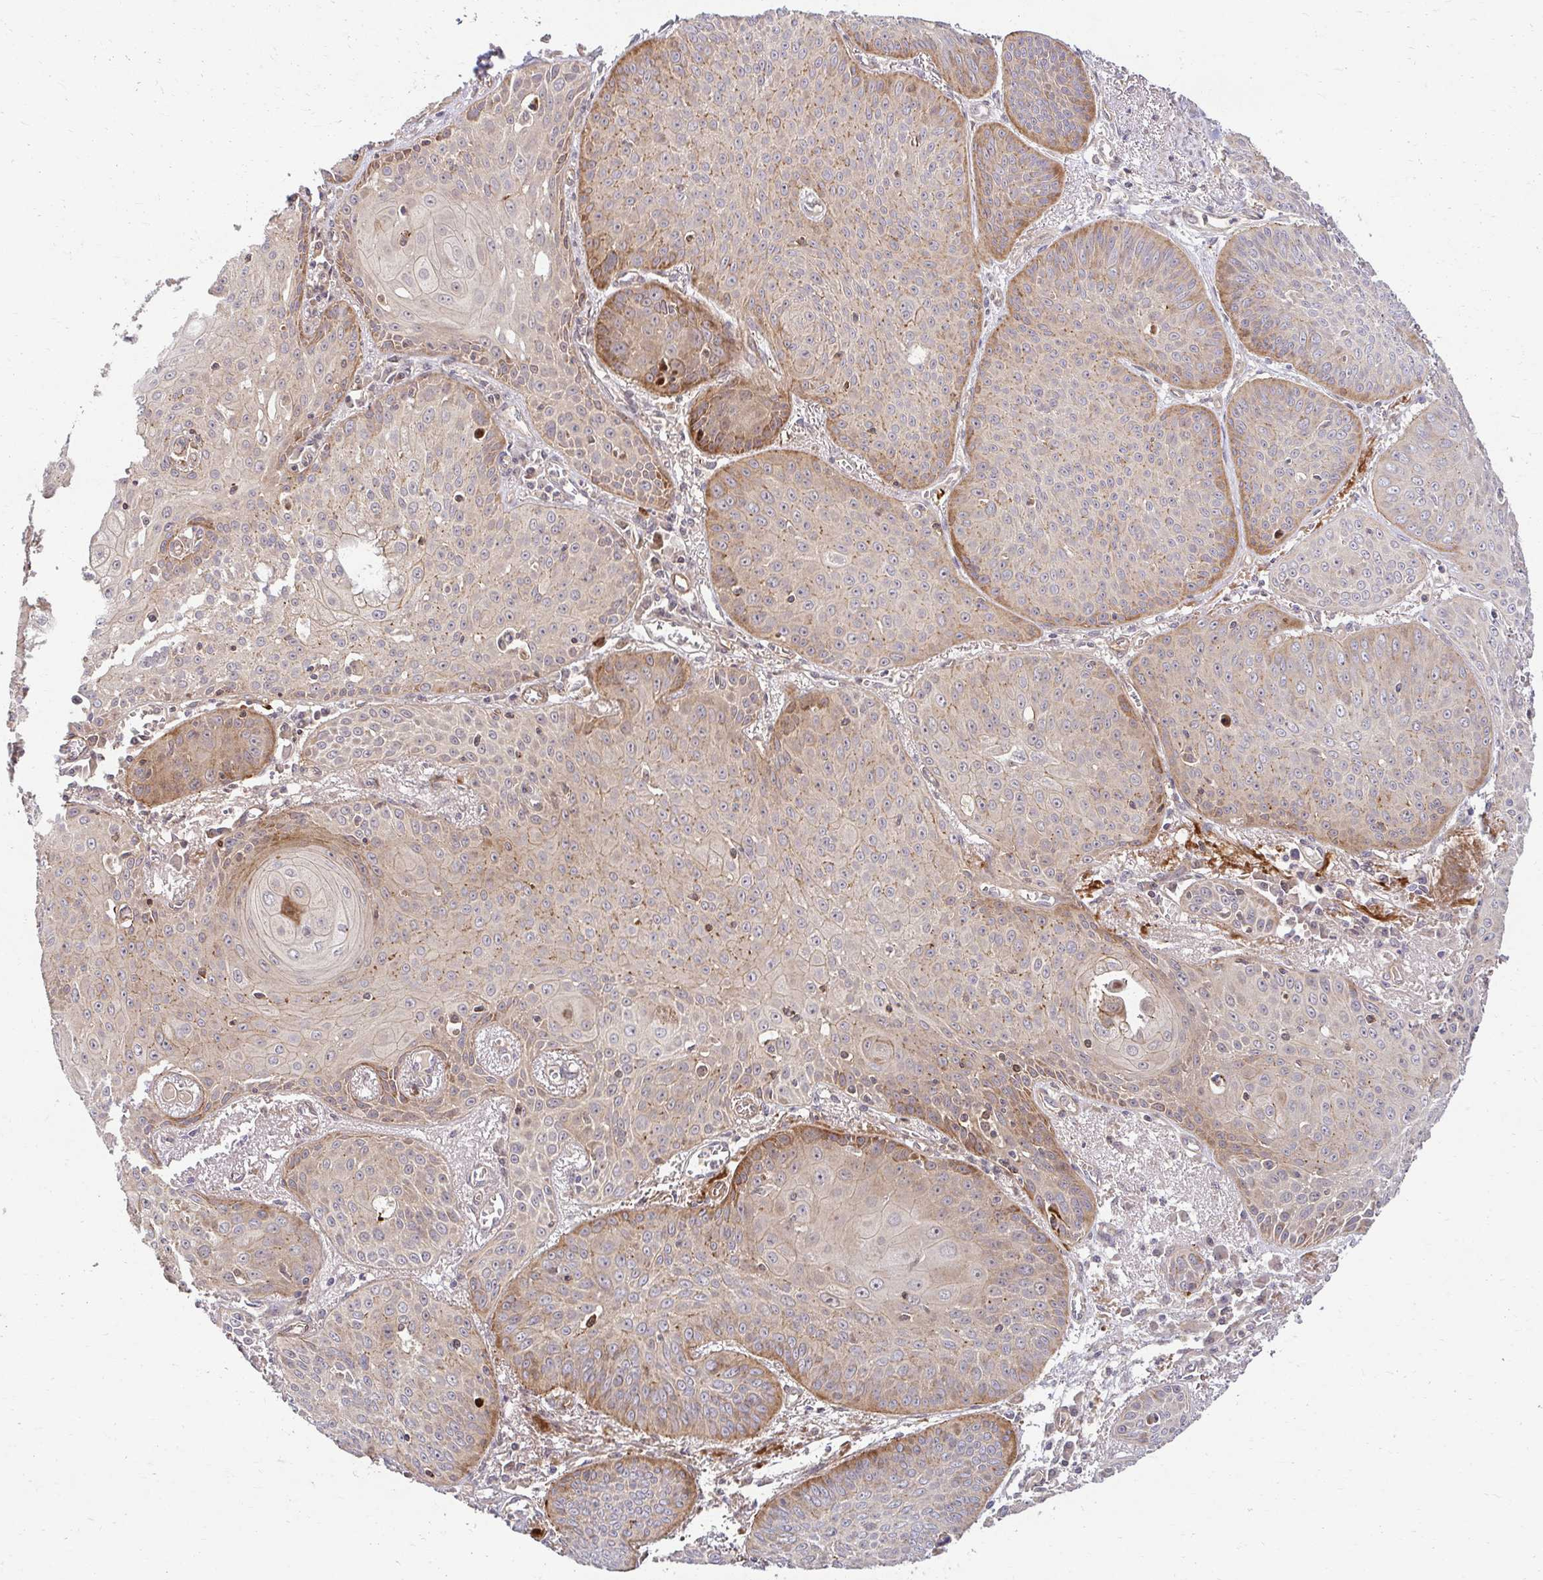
{"staining": {"intensity": "weak", "quantity": "<25%", "location": "cytoplasmic/membranous"}, "tissue": "lung cancer", "cell_type": "Tumor cells", "image_type": "cancer", "snomed": [{"axis": "morphology", "description": "Squamous cell carcinoma, NOS"}, {"axis": "topography", "description": "Lung"}], "caption": "This is an immunohistochemistry (IHC) image of human lung cancer (squamous cell carcinoma). There is no staining in tumor cells.", "gene": "PSMA4", "patient": {"sex": "male", "age": 74}}